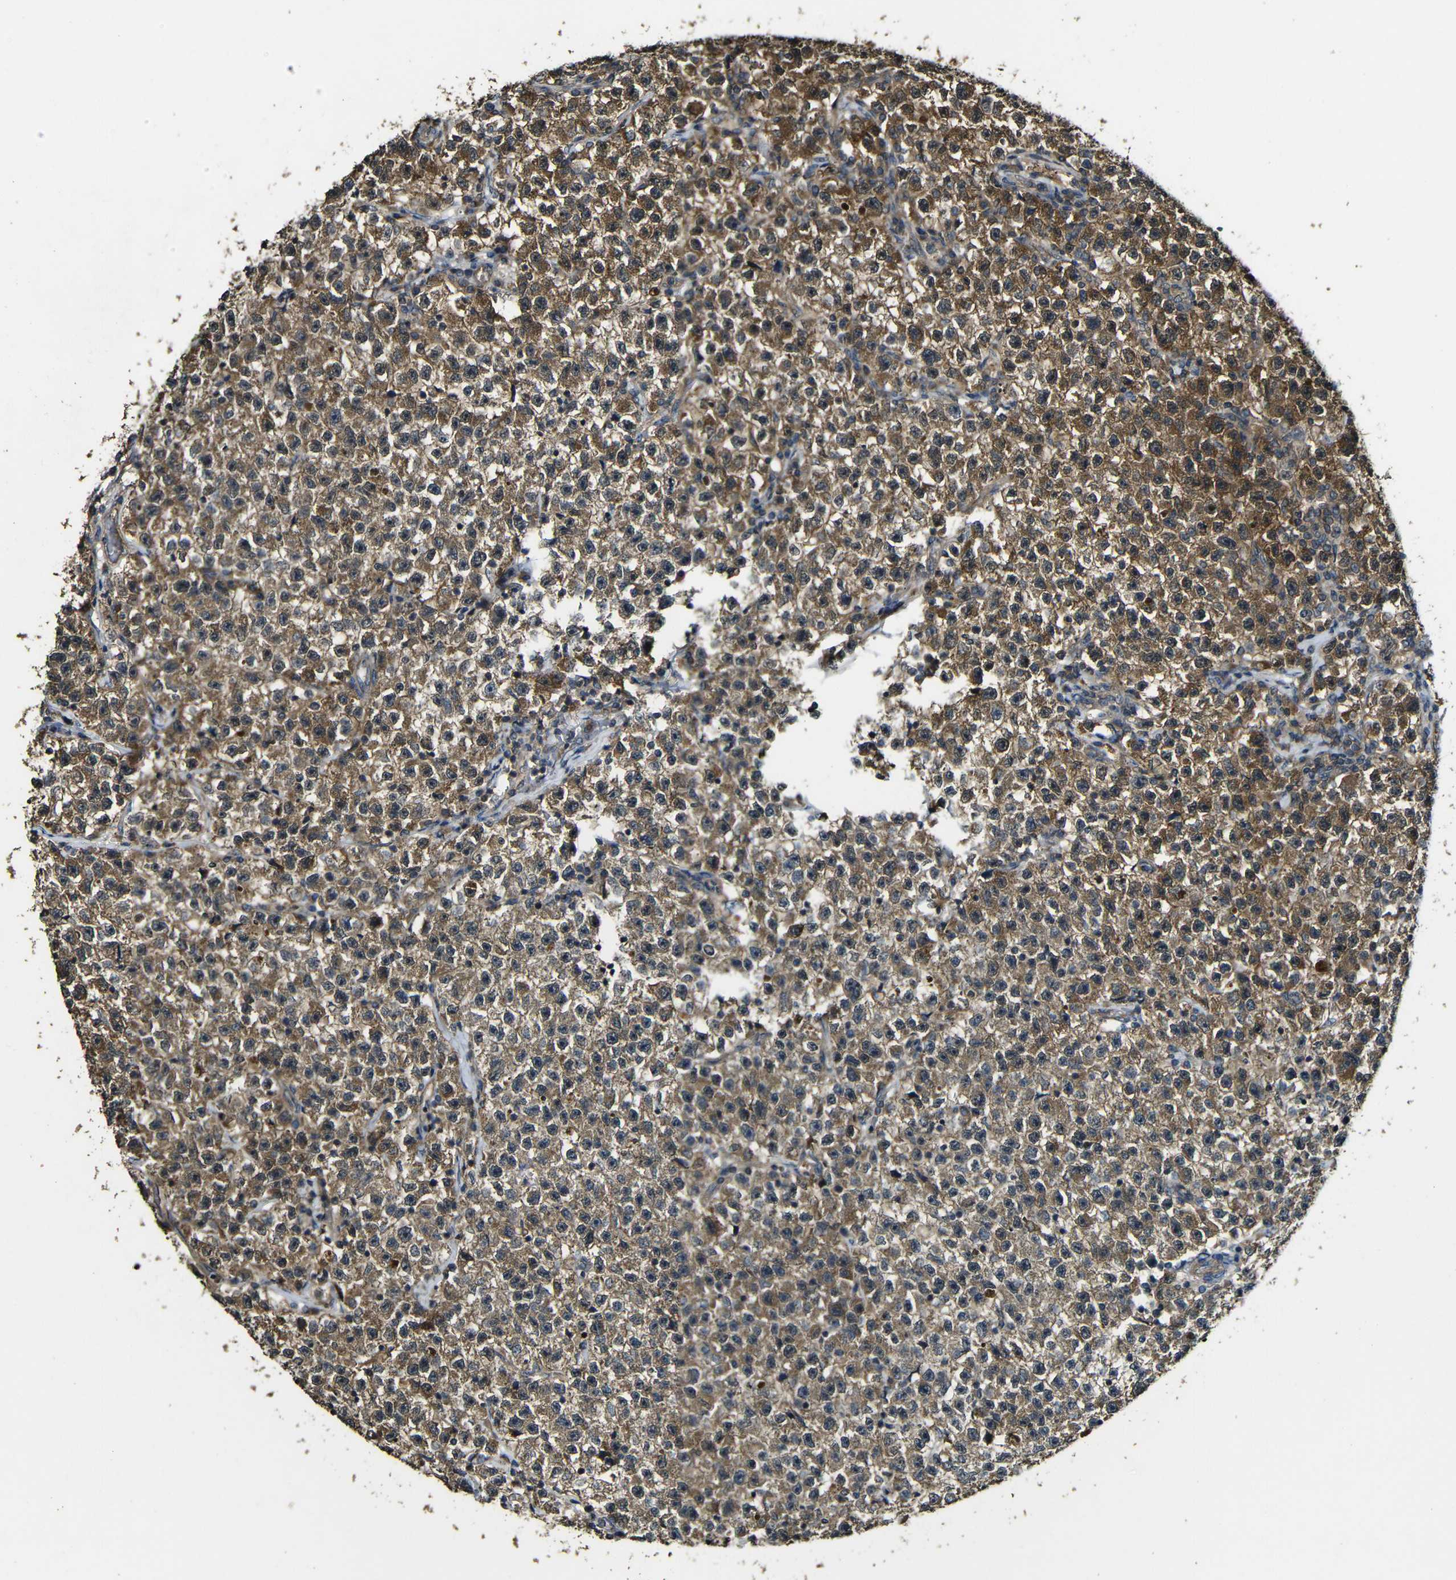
{"staining": {"intensity": "strong", "quantity": ">75%", "location": "cytoplasmic/membranous"}, "tissue": "testis cancer", "cell_type": "Tumor cells", "image_type": "cancer", "snomed": [{"axis": "morphology", "description": "Seminoma, NOS"}, {"axis": "topography", "description": "Testis"}], "caption": "A high-resolution histopathology image shows immunohistochemistry staining of testis seminoma, which displays strong cytoplasmic/membranous expression in about >75% of tumor cells. The staining is performed using DAB brown chromogen to label protein expression. The nuclei are counter-stained blue using hematoxylin.", "gene": "CASP8", "patient": {"sex": "male", "age": 22}}